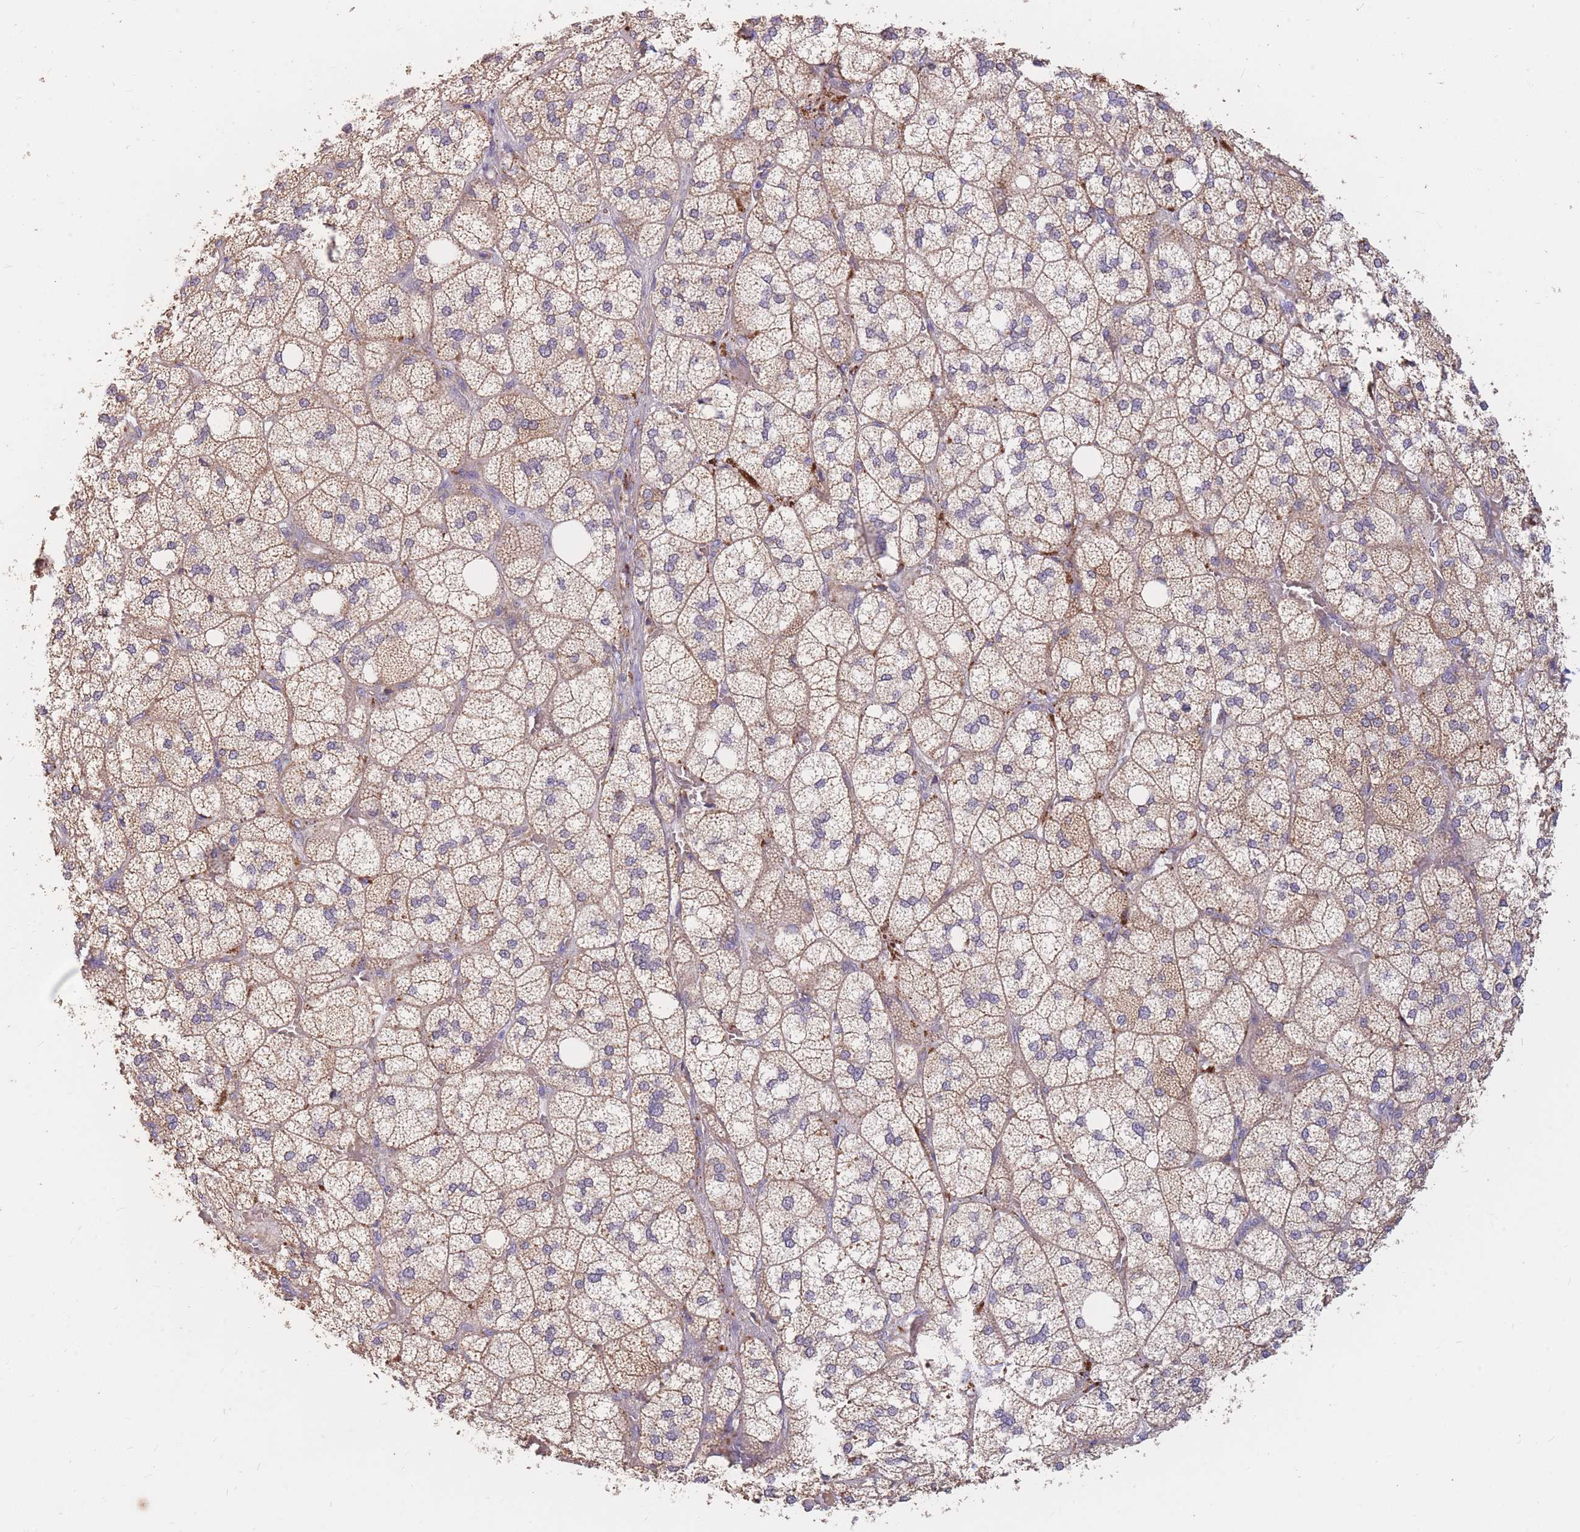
{"staining": {"intensity": "moderate", "quantity": "25%-75%", "location": "cytoplasmic/membranous"}, "tissue": "adrenal gland", "cell_type": "Glandular cells", "image_type": "normal", "snomed": [{"axis": "morphology", "description": "Normal tissue, NOS"}, {"axis": "topography", "description": "Adrenal gland"}], "caption": "Immunohistochemistry (IHC) image of unremarkable adrenal gland: human adrenal gland stained using immunohistochemistry shows medium levels of moderate protein expression localized specifically in the cytoplasmic/membranous of glandular cells, appearing as a cytoplasmic/membranous brown color.", "gene": "PTPMT1", "patient": {"sex": "male", "age": 61}}